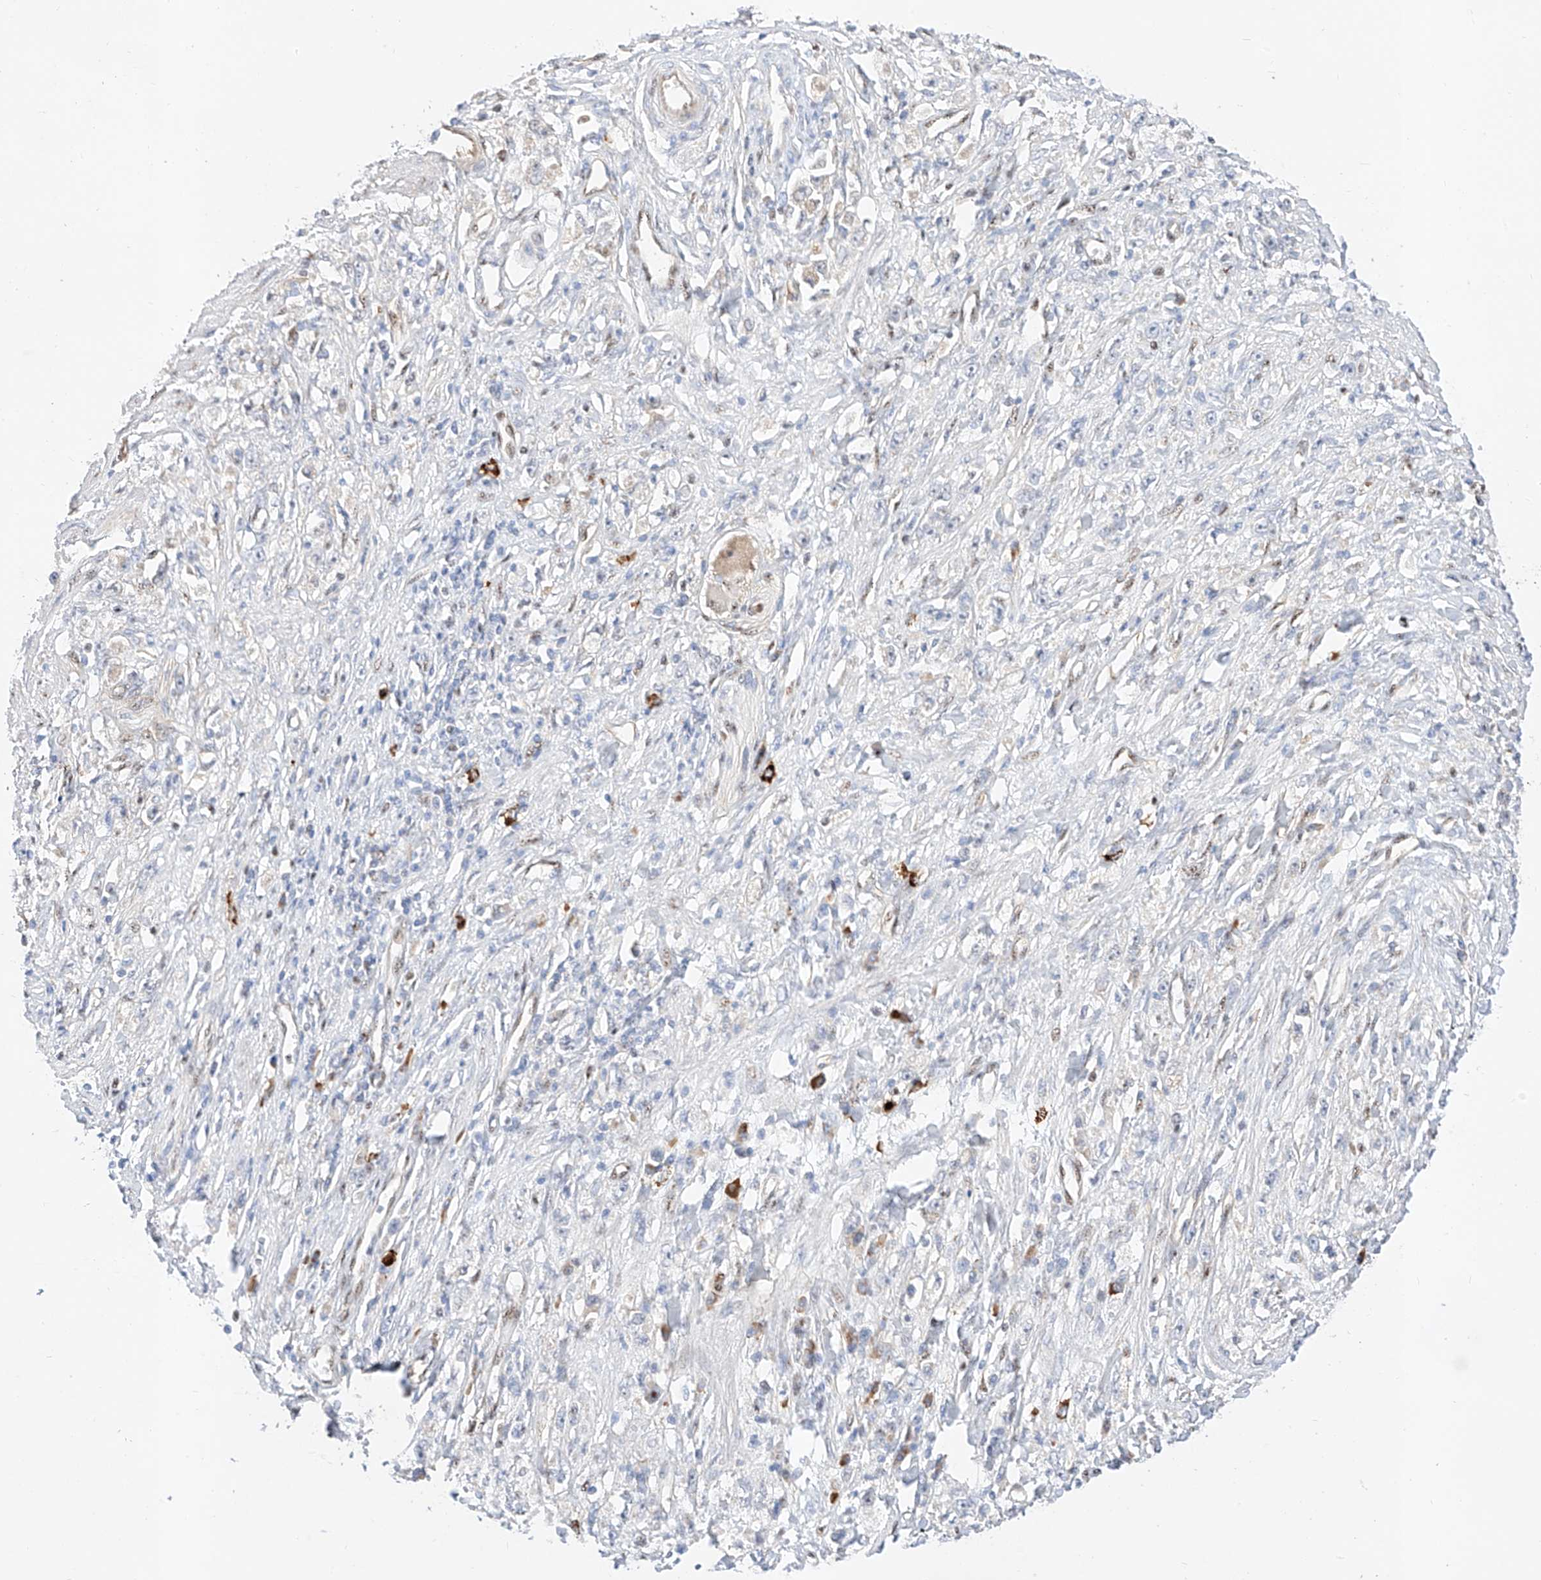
{"staining": {"intensity": "negative", "quantity": "none", "location": "none"}, "tissue": "stomach cancer", "cell_type": "Tumor cells", "image_type": "cancer", "snomed": [{"axis": "morphology", "description": "Adenocarcinoma, NOS"}, {"axis": "topography", "description": "Stomach"}], "caption": "A histopathology image of stomach cancer stained for a protein reveals no brown staining in tumor cells.", "gene": "ATXN7L2", "patient": {"sex": "female", "age": 59}}